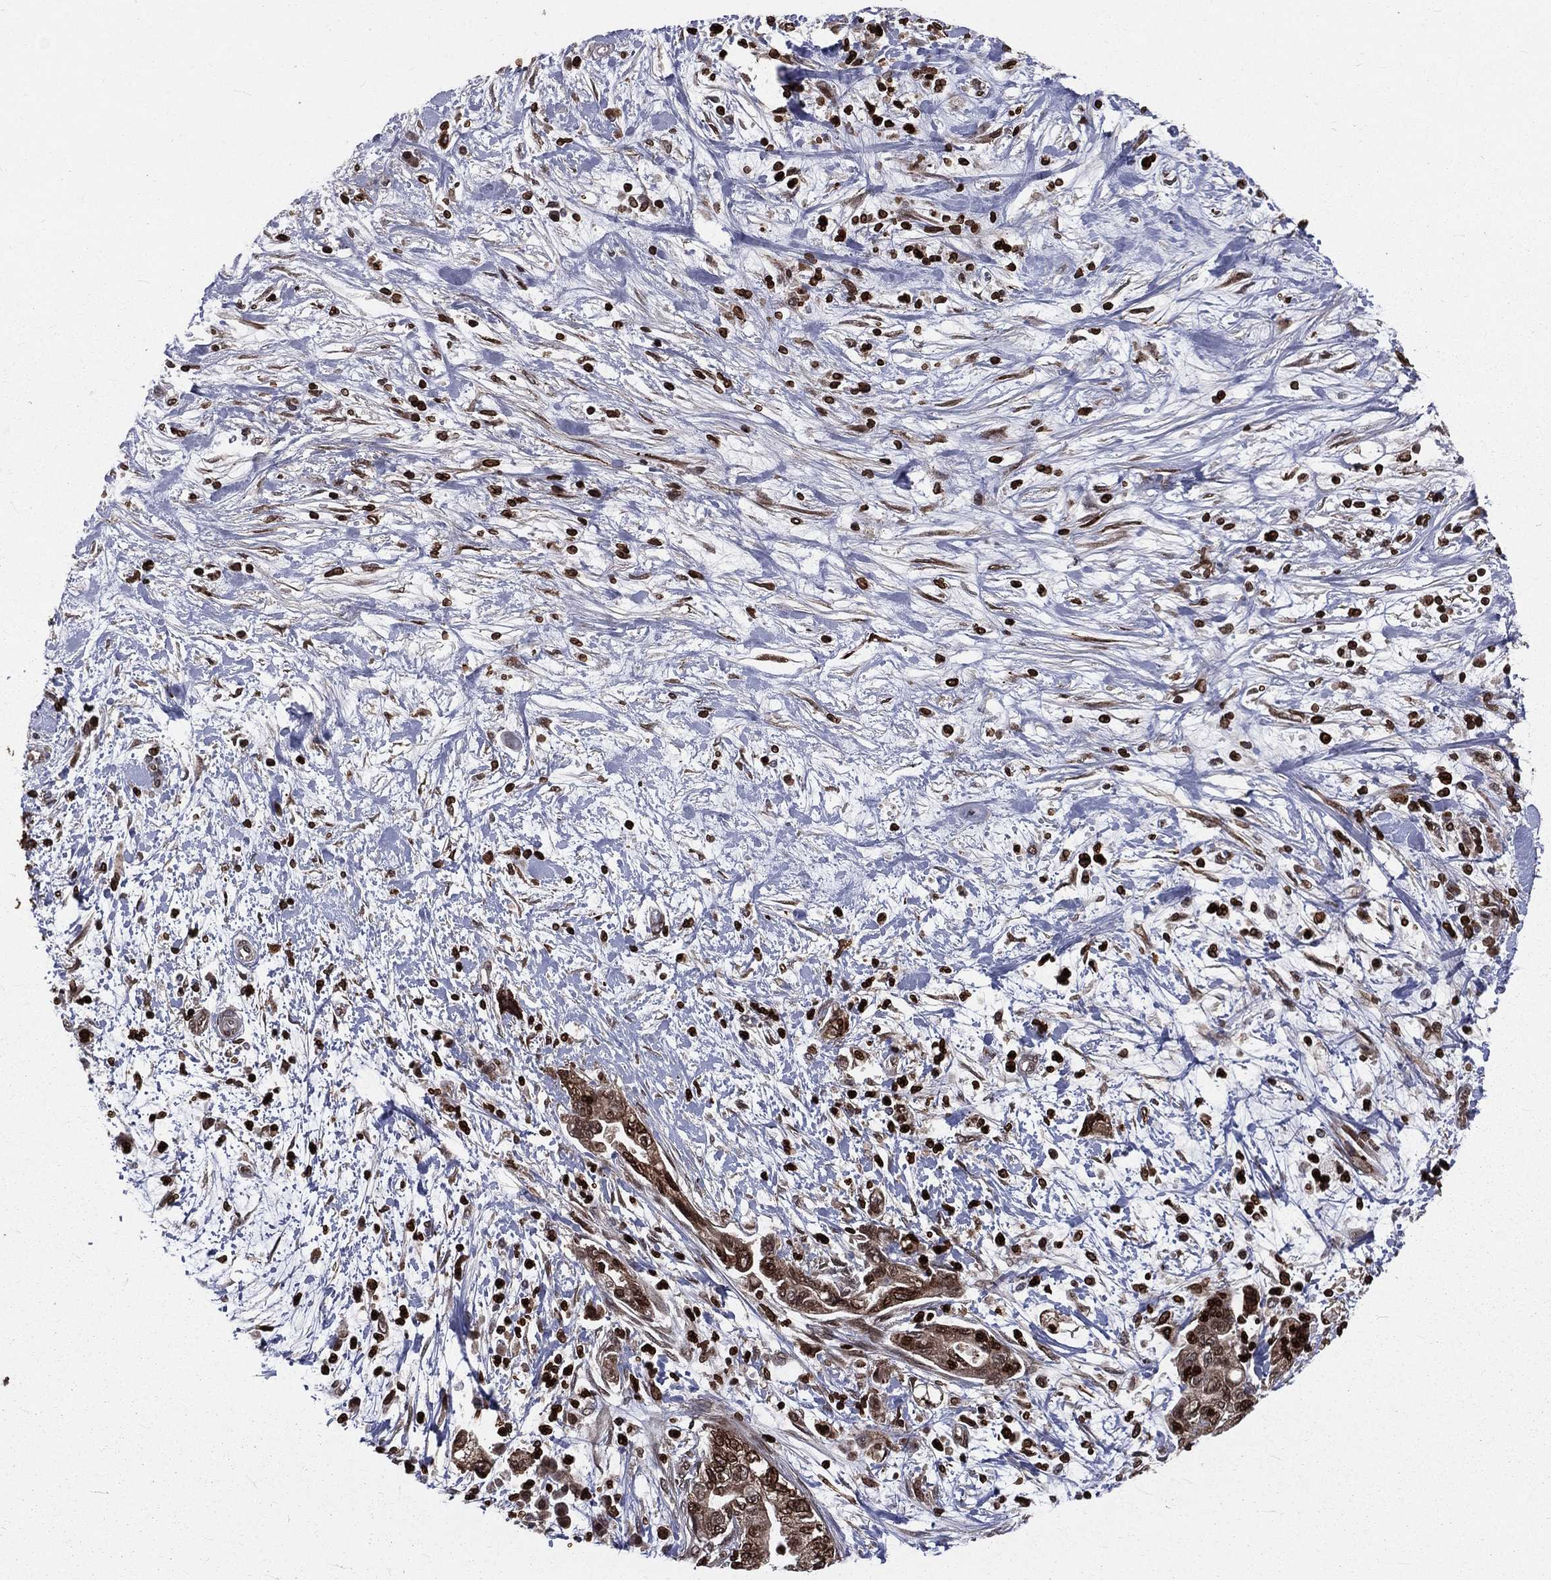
{"staining": {"intensity": "strong", "quantity": "25%-75%", "location": "cytoplasmic/membranous,nuclear"}, "tissue": "pancreatic cancer", "cell_type": "Tumor cells", "image_type": "cancer", "snomed": [{"axis": "morphology", "description": "Adenocarcinoma, NOS"}, {"axis": "topography", "description": "Pancreas"}], "caption": "Immunohistochemical staining of pancreatic cancer demonstrates high levels of strong cytoplasmic/membranous and nuclear expression in approximately 25%-75% of tumor cells.", "gene": "LBR", "patient": {"sex": "female", "age": 73}}